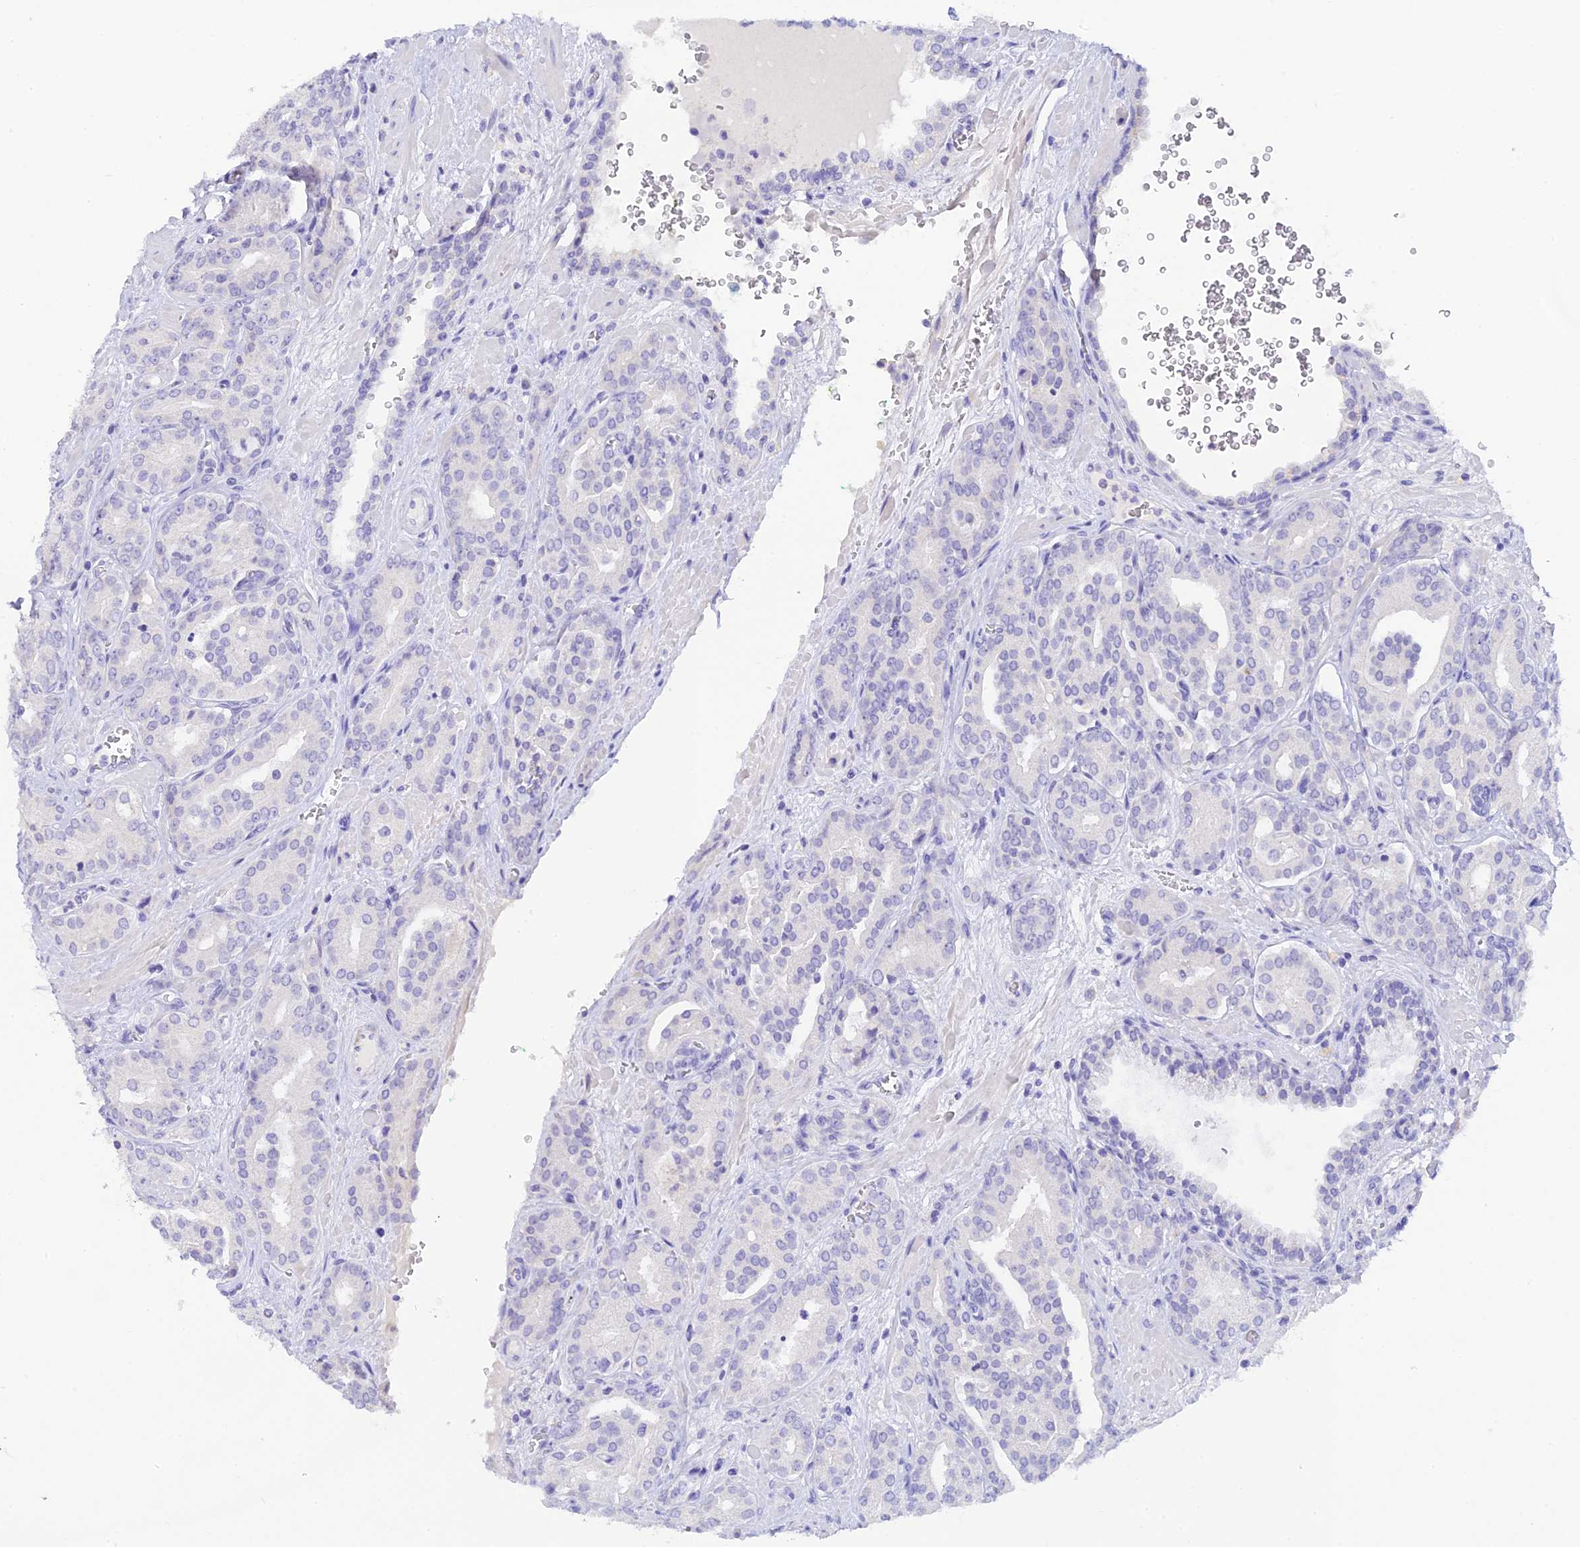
{"staining": {"intensity": "negative", "quantity": "none", "location": "none"}, "tissue": "prostate cancer", "cell_type": "Tumor cells", "image_type": "cancer", "snomed": [{"axis": "morphology", "description": "Adenocarcinoma, High grade"}, {"axis": "topography", "description": "Prostate"}], "caption": "Immunohistochemical staining of prostate cancer (adenocarcinoma (high-grade)) exhibits no significant positivity in tumor cells.", "gene": "C12orf29", "patient": {"sex": "male", "age": 66}}